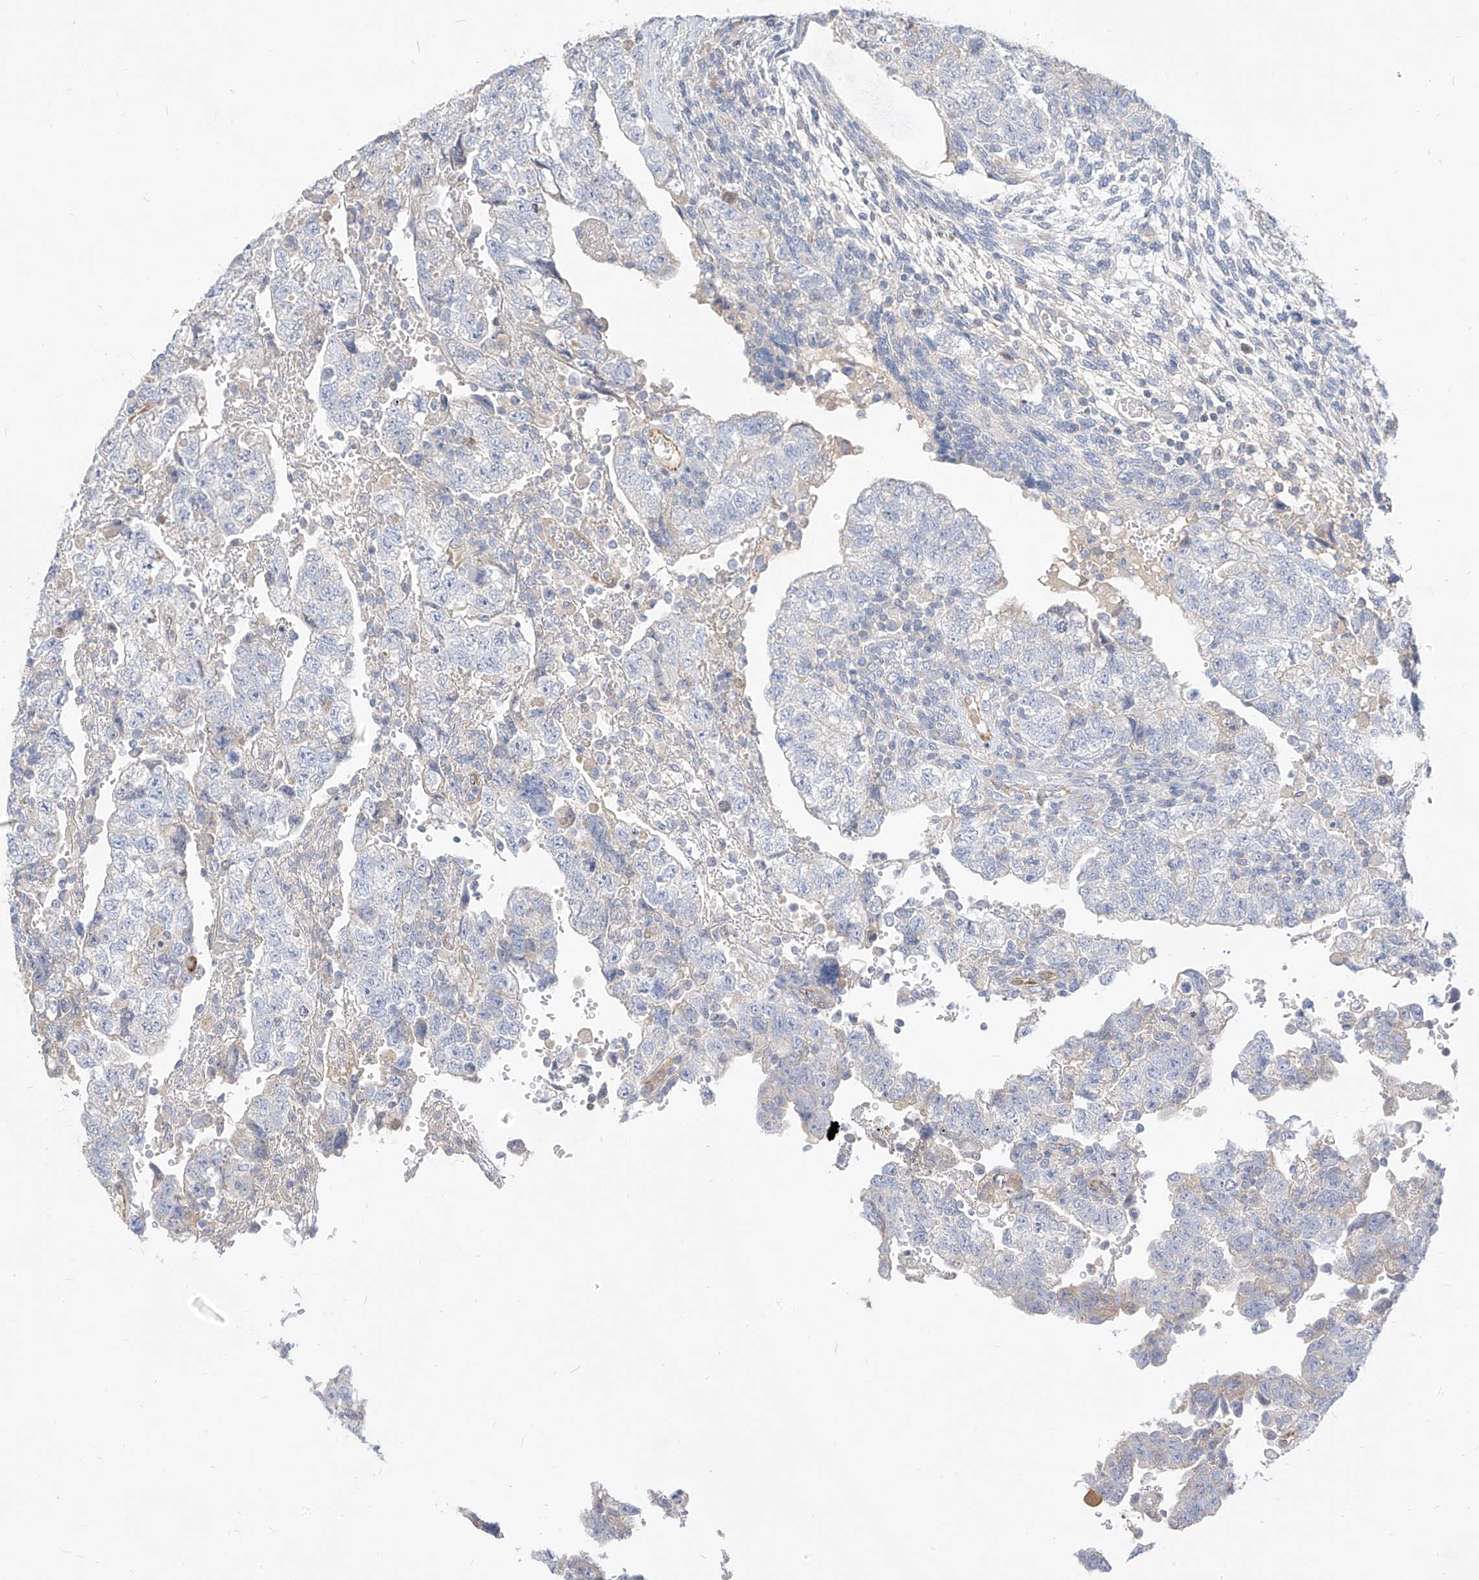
{"staining": {"intensity": "weak", "quantity": "<25%", "location": "cytoplasmic/membranous"}, "tissue": "testis cancer", "cell_type": "Tumor cells", "image_type": "cancer", "snomed": [{"axis": "morphology", "description": "Normal tissue, NOS"}, {"axis": "morphology", "description": "Carcinoma, Embryonal, NOS"}, {"axis": "topography", "description": "Testis"}], "caption": "A micrograph of human embryonal carcinoma (testis) is negative for staining in tumor cells. (DAB immunohistochemistry (IHC), high magnification).", "gene": "RASA2", "patient": {"sex": "male", "age": 36}}